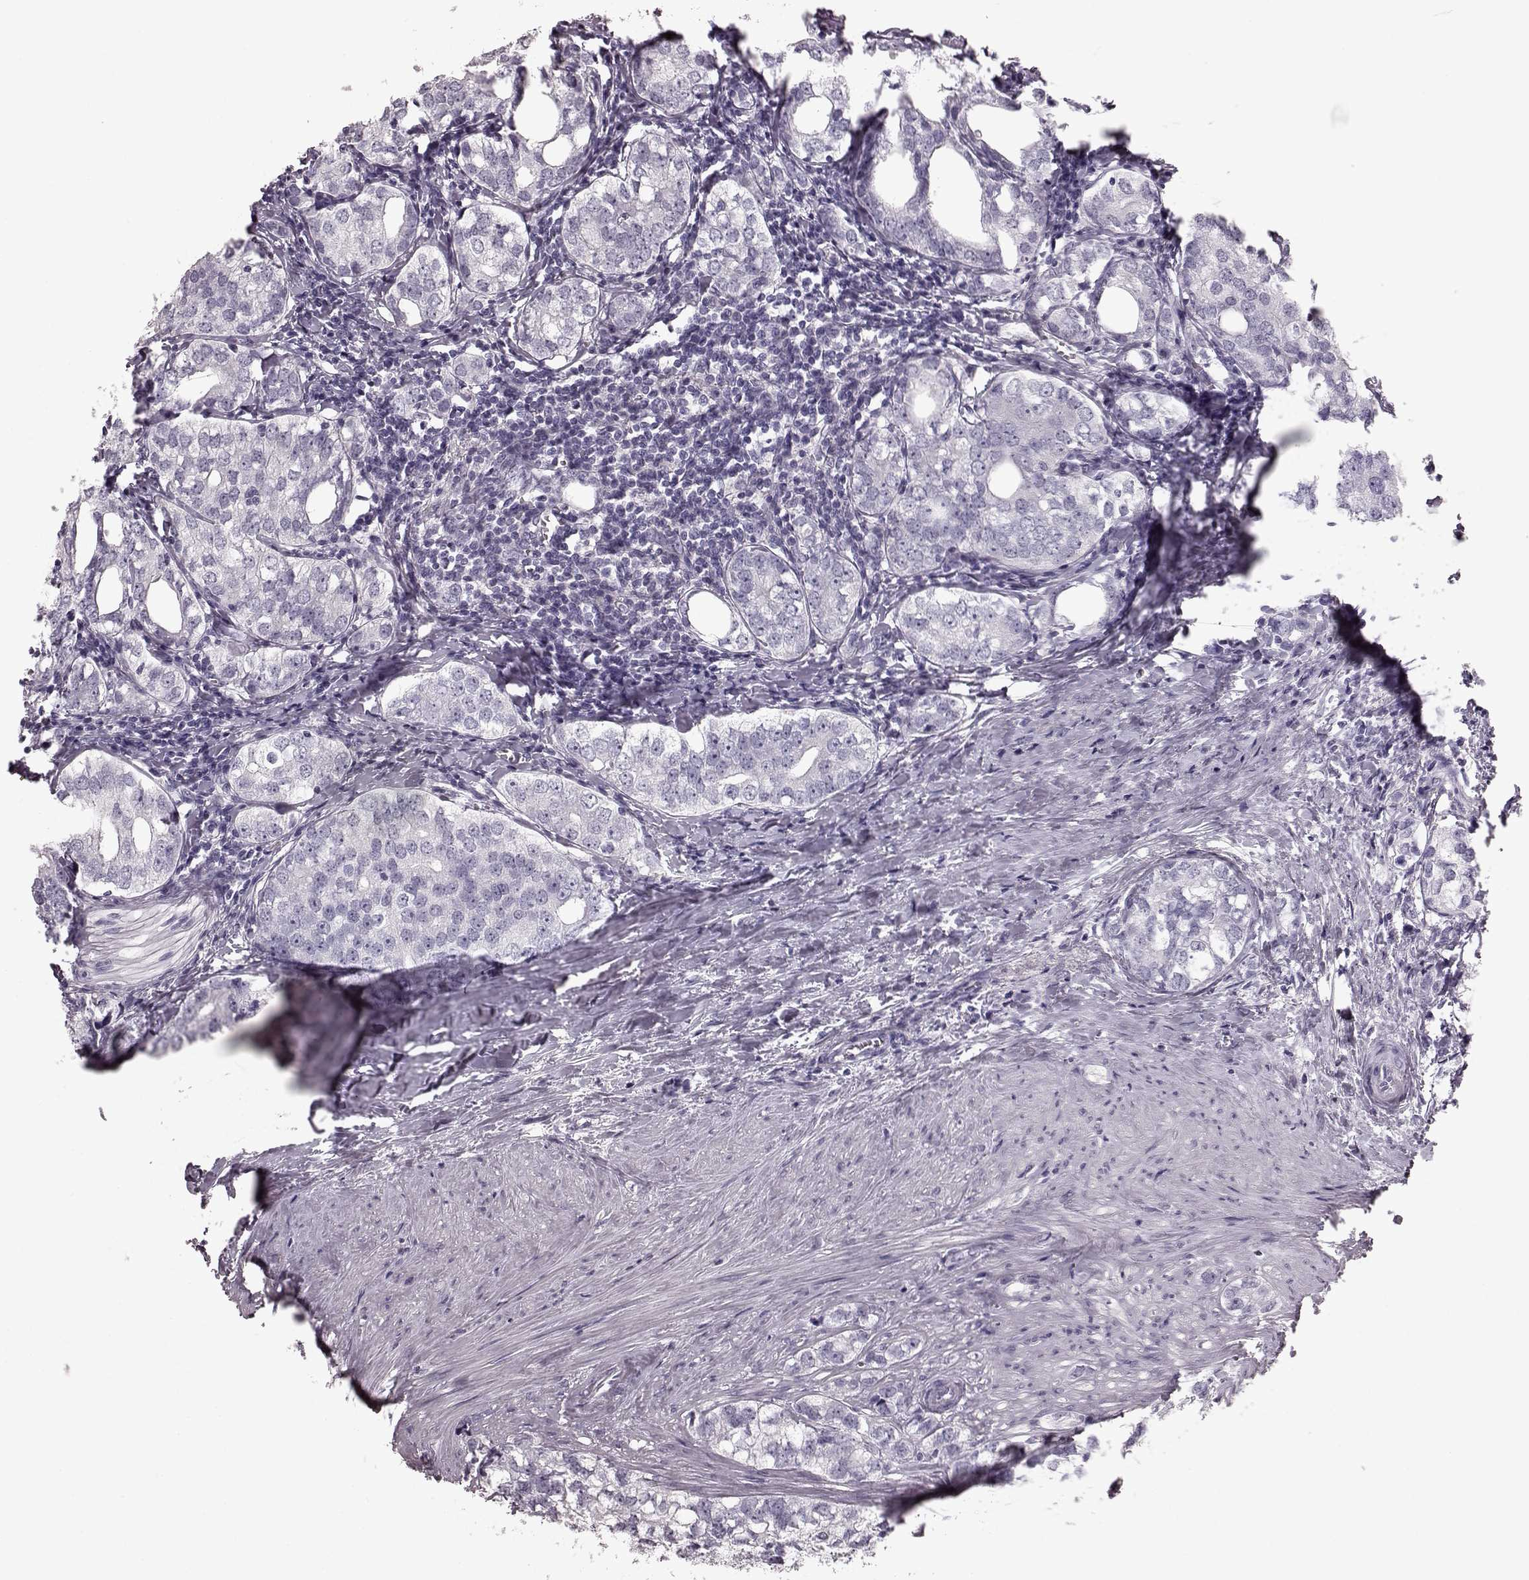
{"staining": {"intensity": "negative", "quantity": "none", "location": "none"}, "tissue": "prostate cancer", "cell_type": "Tumor cells", "image_type": "cancer", "snomed": [{"axis": "morphology", "description": "Adenocarcinoma, NOS"}, {"axis": "topography", "description": "Prostate and seminal vesicle, NOS"}], "caption": "The photomicrograph reveals no staining of tumor cells in adenocarcinoma (prostate).", "gene": "CRYBA2", "patient": {"sex": "male", "age": 63}}